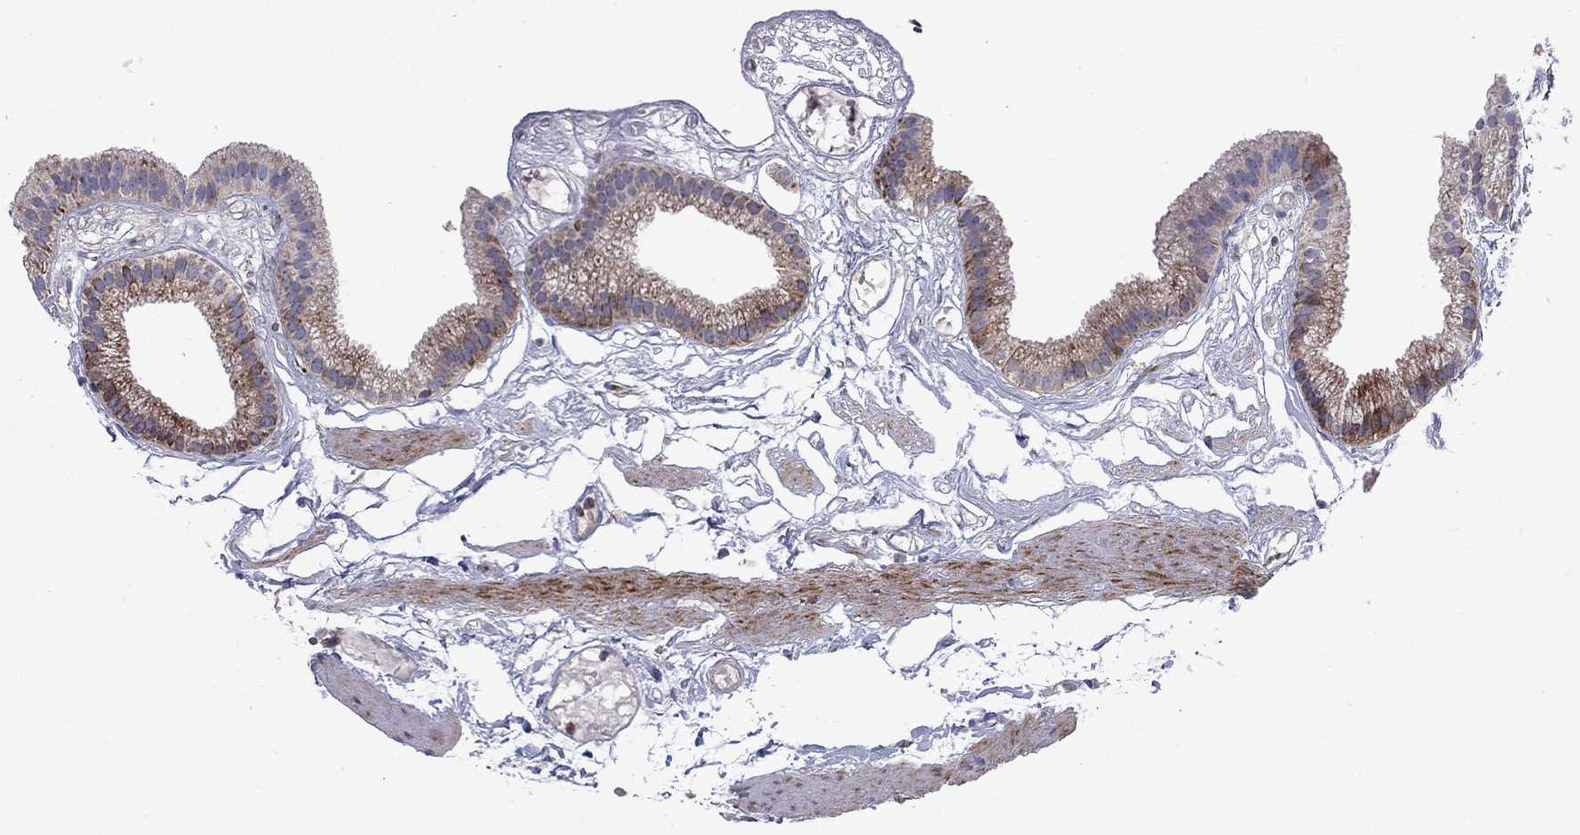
{"staining": {"intensity": "moderate", "quantity": "<25%", "location": "cytoplasmic/membranous"}, "tissue": "gallbladder", "cell_type": "Glandular cells", "image_type": "normal", "snomed": [{"axis": "morphology", "description": "Normal tissue, NOS"}, {"axis": "topography", "description": "Gallbladder"}], "caption": "The photomicrograph reveals immunohistochemical staining of benign gallbladder. There is moderate cytoplasmic/membranous expression is seen in approximately <25% of glandular cells. Nuclei are stained in blue.", "gene": "MIOS", "patient": {"sex": "female", "age": 45}}